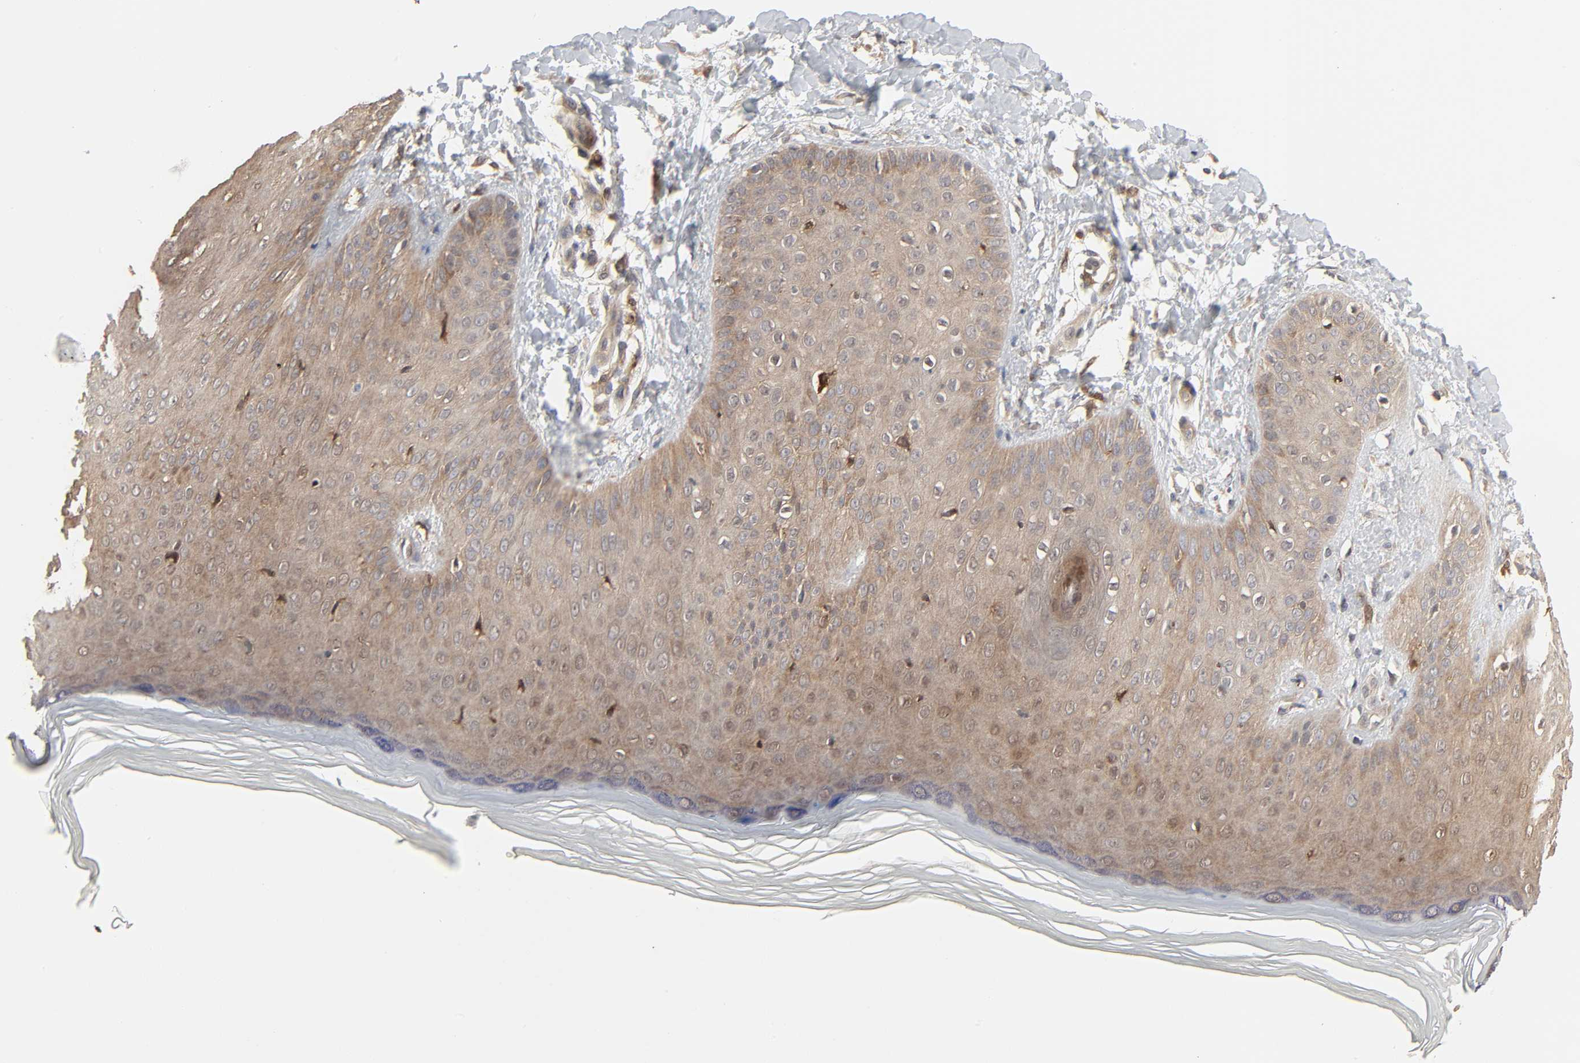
{"staining": {"intensity": "moderate", "quantity": ">75%", "location": "cytoplasmic/membranous,nuclear"}, "tissue": "skin", "cell_type": "Epidermal cells", "image_type": "normal", "snomed": [{"axis": "morphology", "description": "Normal tissue, NOS"}, {"axis": "morphology", "description": "Inflammation, NOS"}, {"axis": "topography", "description": "Soft tissue"}, {"axis": "topography", "description": "Anal"}], "caption": "Skin stained for a protein (brown) reveals moderate cytoplasmic/membranous,nuclear positive staining in approximately >75% of epidermal cells.", "gene": "NDRG2", "patient": {"sex": "female", "age": 15}}